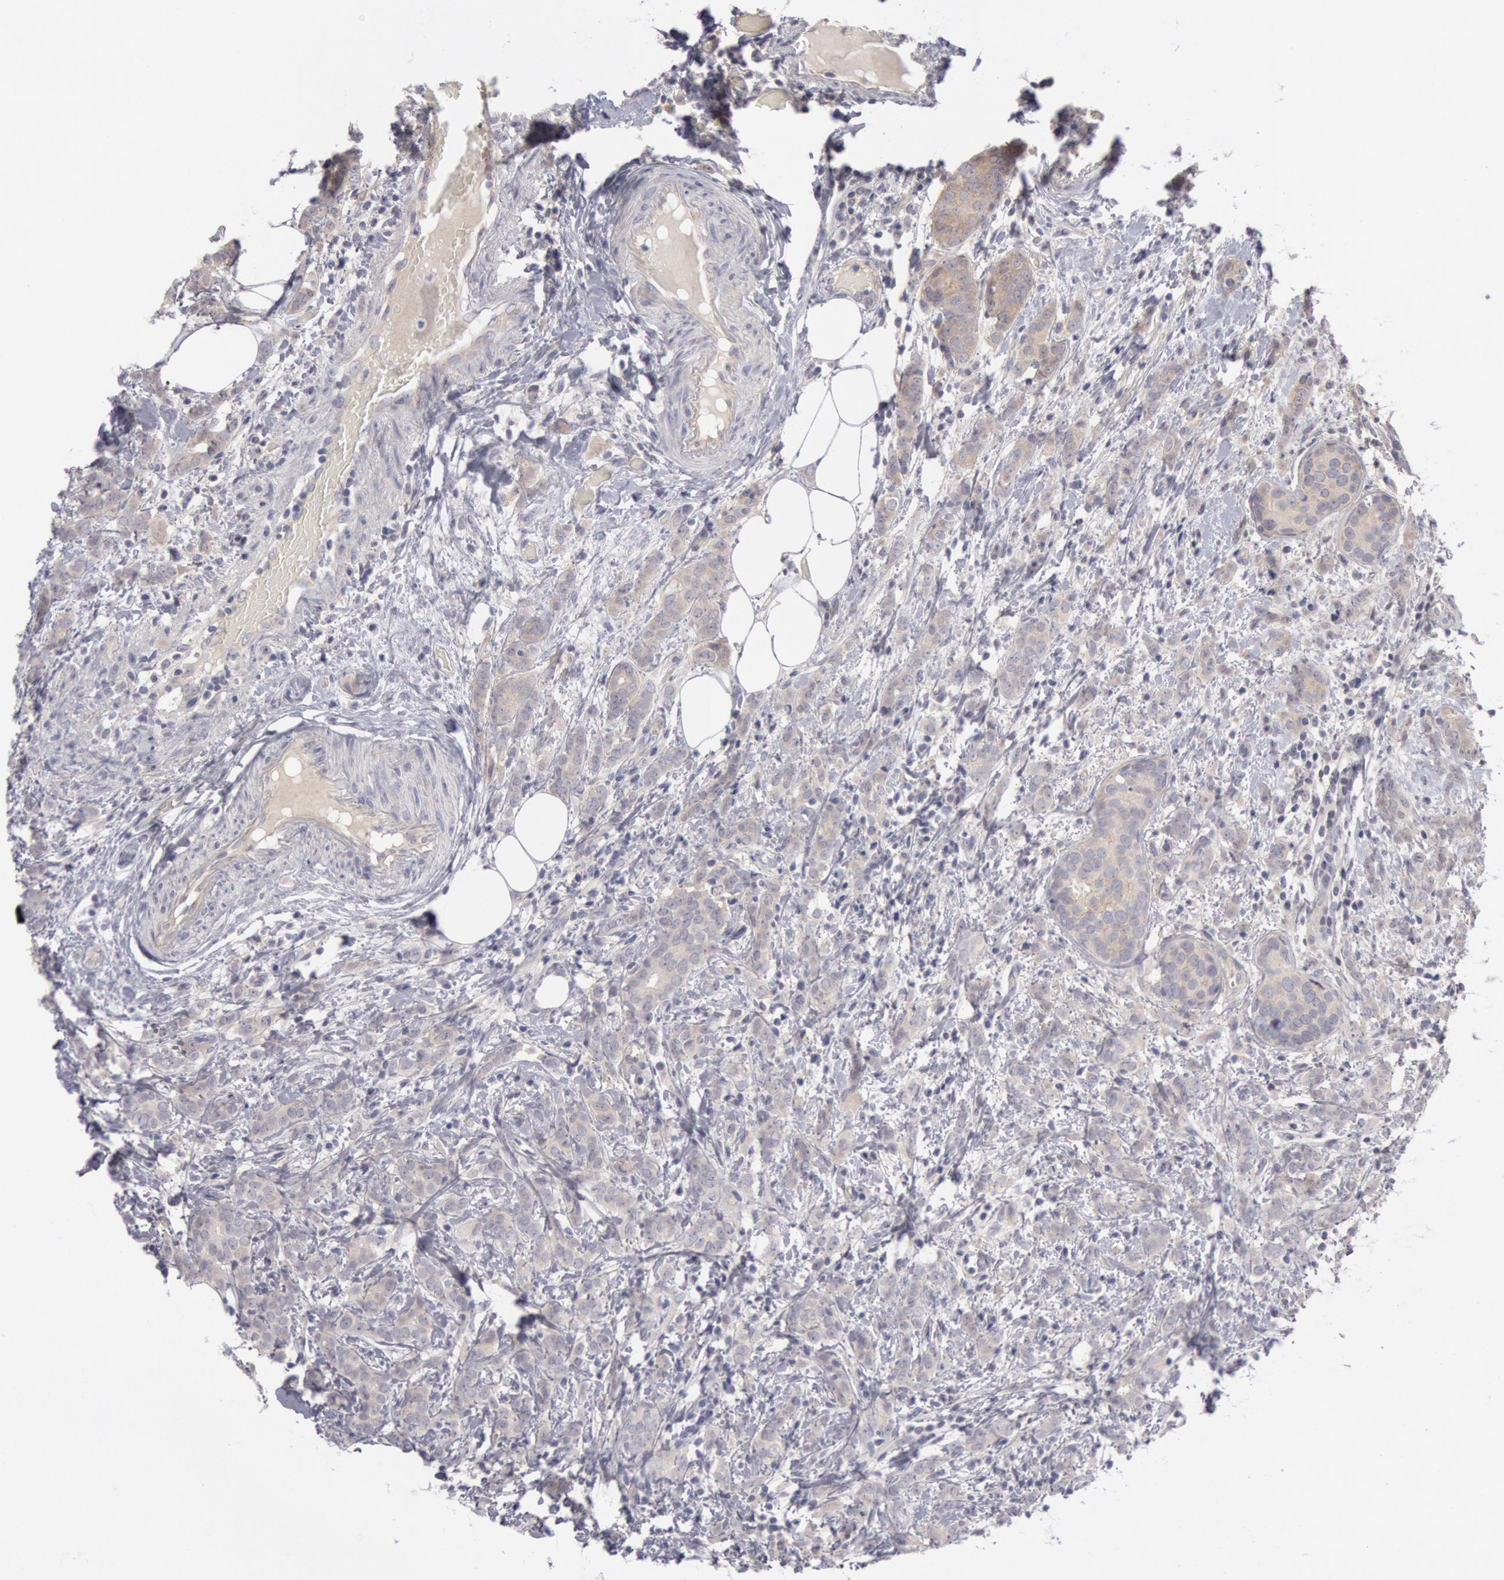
{"staining": {"intensity": "negative", "quantity": "none", "location": "none"}, "tissue": "breast cancer", "cell_type": "Tumor cells", "image_type": "cancer", "snomed": [{"axis": "morphology", "description": "Duct carcinoma"}, {"axis": "topography", "description": "Breast"}], "caption": "Image shows no significant protein staining in tumor cells of breast intraductal carcinoma.", "gene": "JOSD1", "patient": {"sex": "female", "age": 53}}